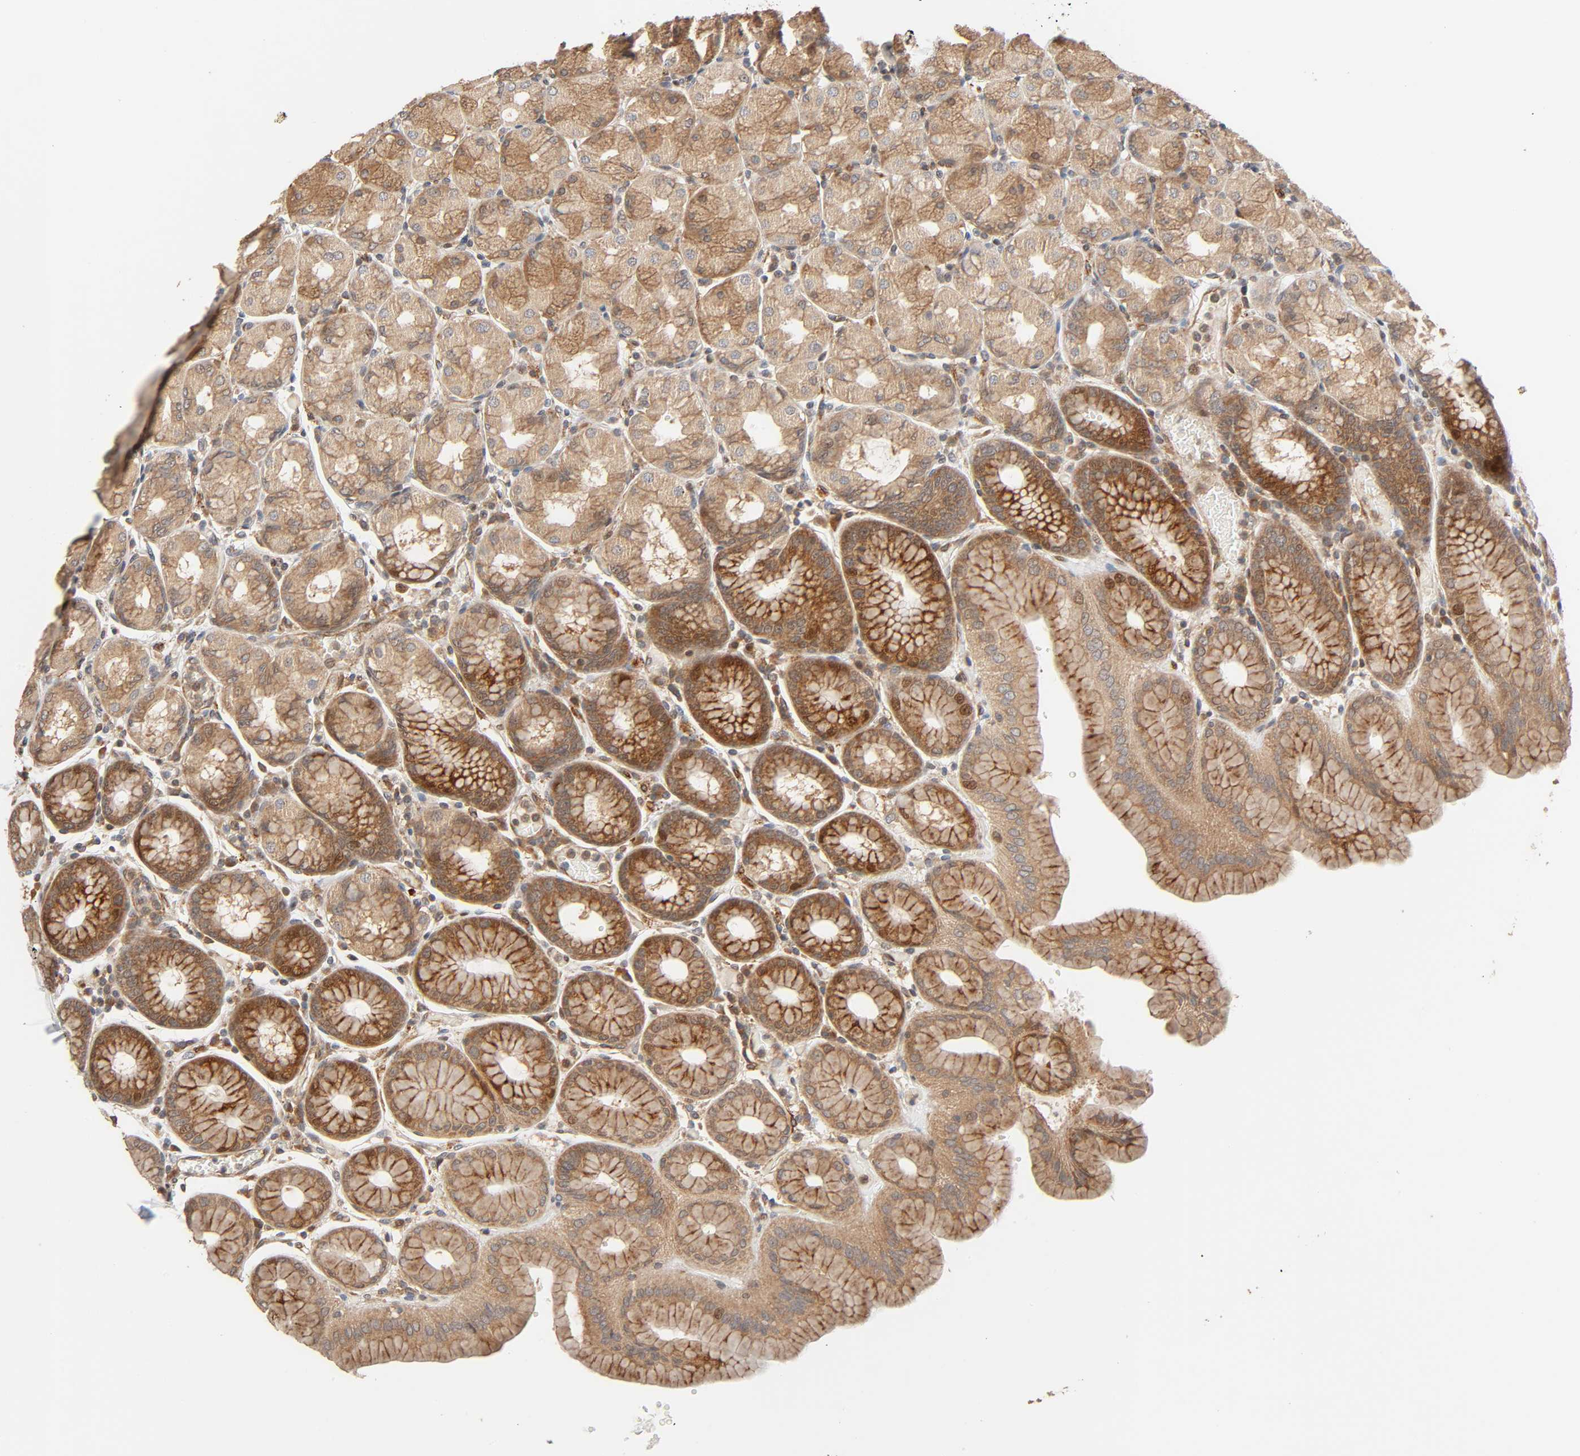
{"staining": {"intensity": "moderate", "quantity": ">75%", "location": "cytoplasmic/membranous,nuclear"}, "tissue": "stomach", "cell_type": "Glandular cells", "image_type": "normal", "snomed": [{"axis": "morphology", "description": "Normal tissue, NOS"}, {"axis": "topography", "description": "Stomach, upper"}, {"axis": "topography", "description": "Stomach"}], "caption": "Unremarkable stomach demonstrates moderate cytoplasmic/membranous,nuclear expression in about >75% of glandular cells, visualized by immunohistochemistry.", "gene": "NEMF", "patient": {"sex": "male", "age": 76}}